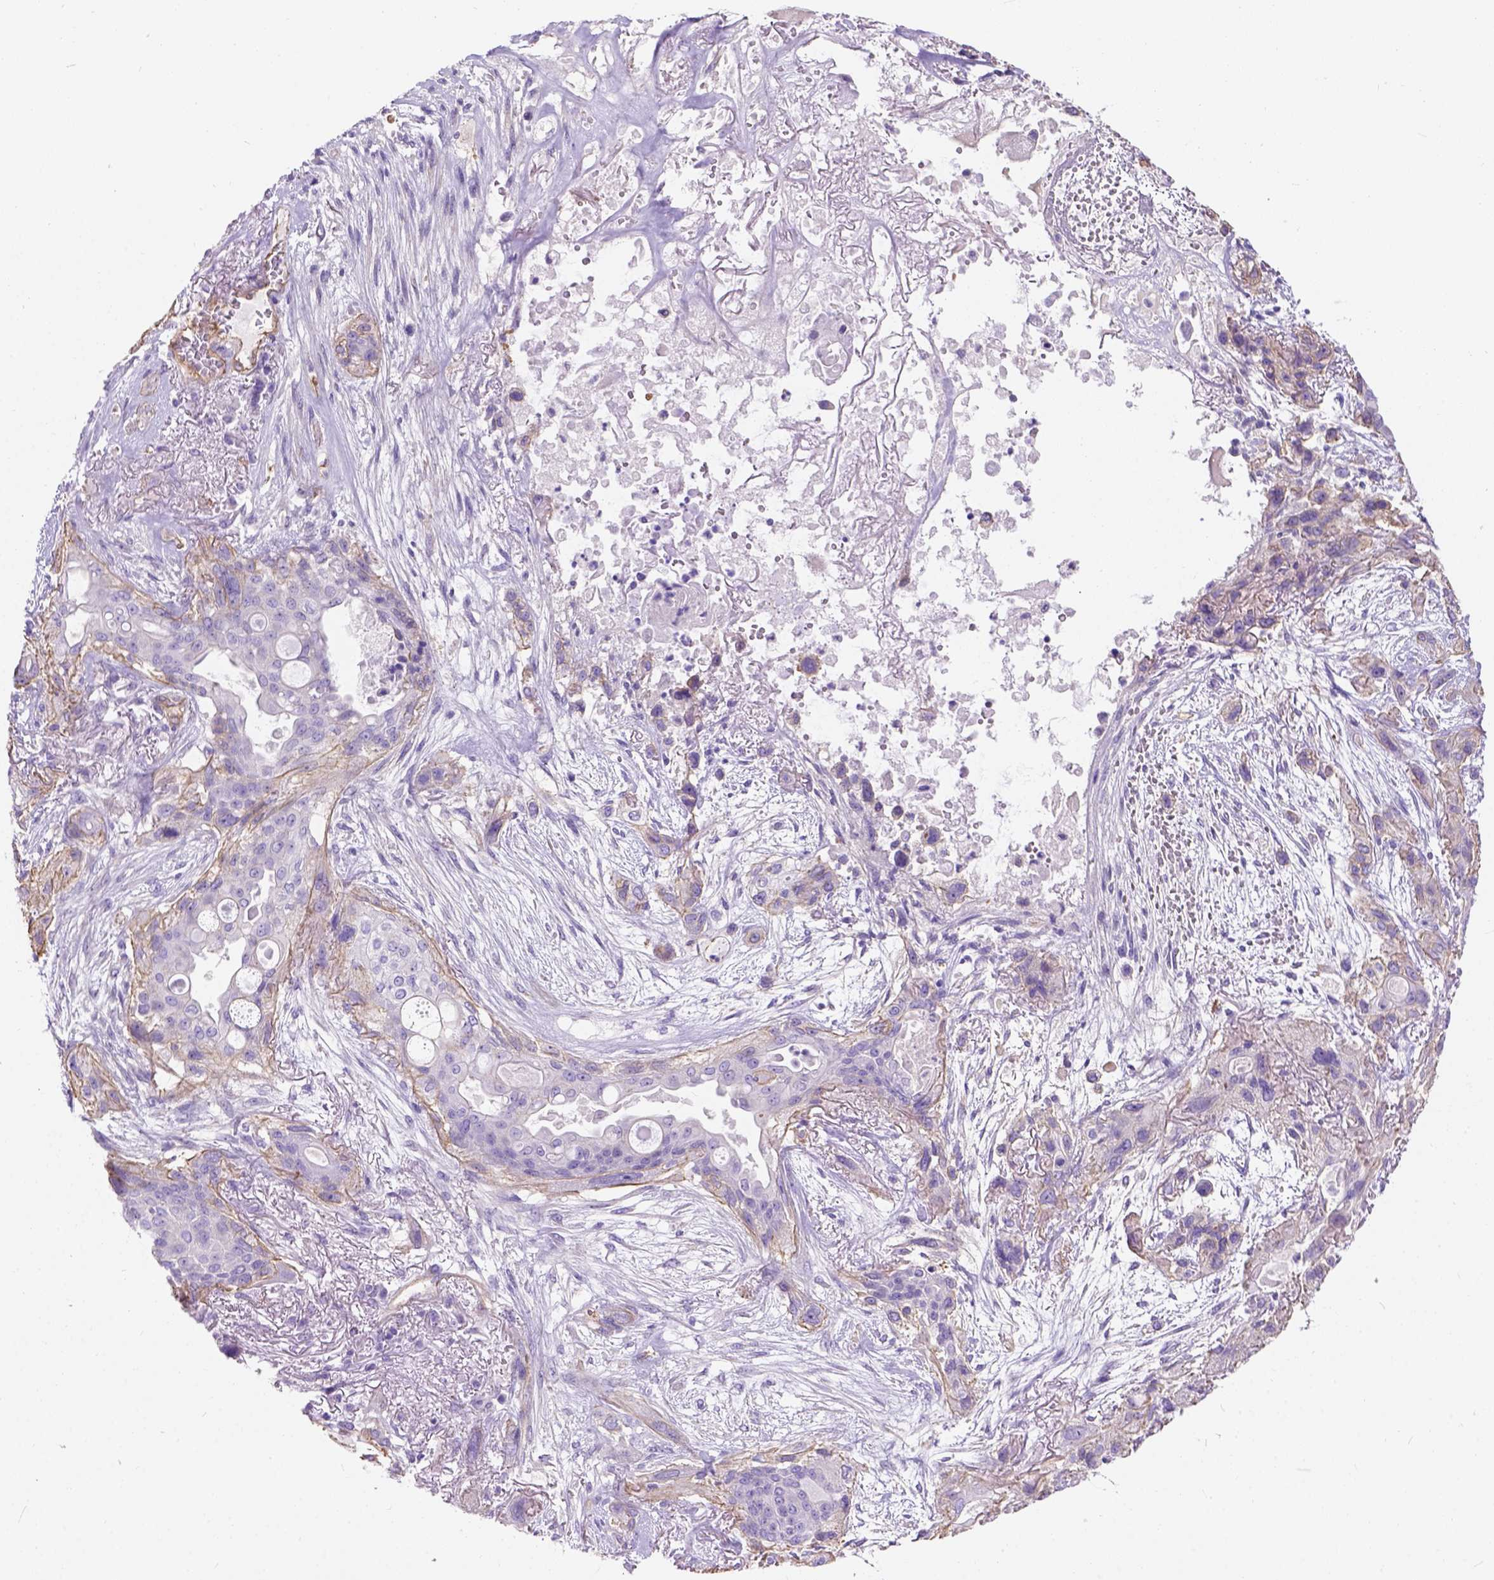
{"staining": {"intensity": "weak", "quantity": "25%-75%", "location": "cytoplasmic/membranous"}, "tissue": "lung cancer", "cell_type": "Tumor cells", "image_type": "cancer", "snomed": [{"axis": "morphology", "description": "Squamous cell carcinoma, NOS"}, {"axis": "topography", "description": "Lung"}], "caption": "The immunohistochemical stain labels weak cytoplasmic/membranous expression in tumor cells of lung squamous cell carcinoma tissue.", "gene": "PHF7", "patient": {"sex": "female", "age": 70}}